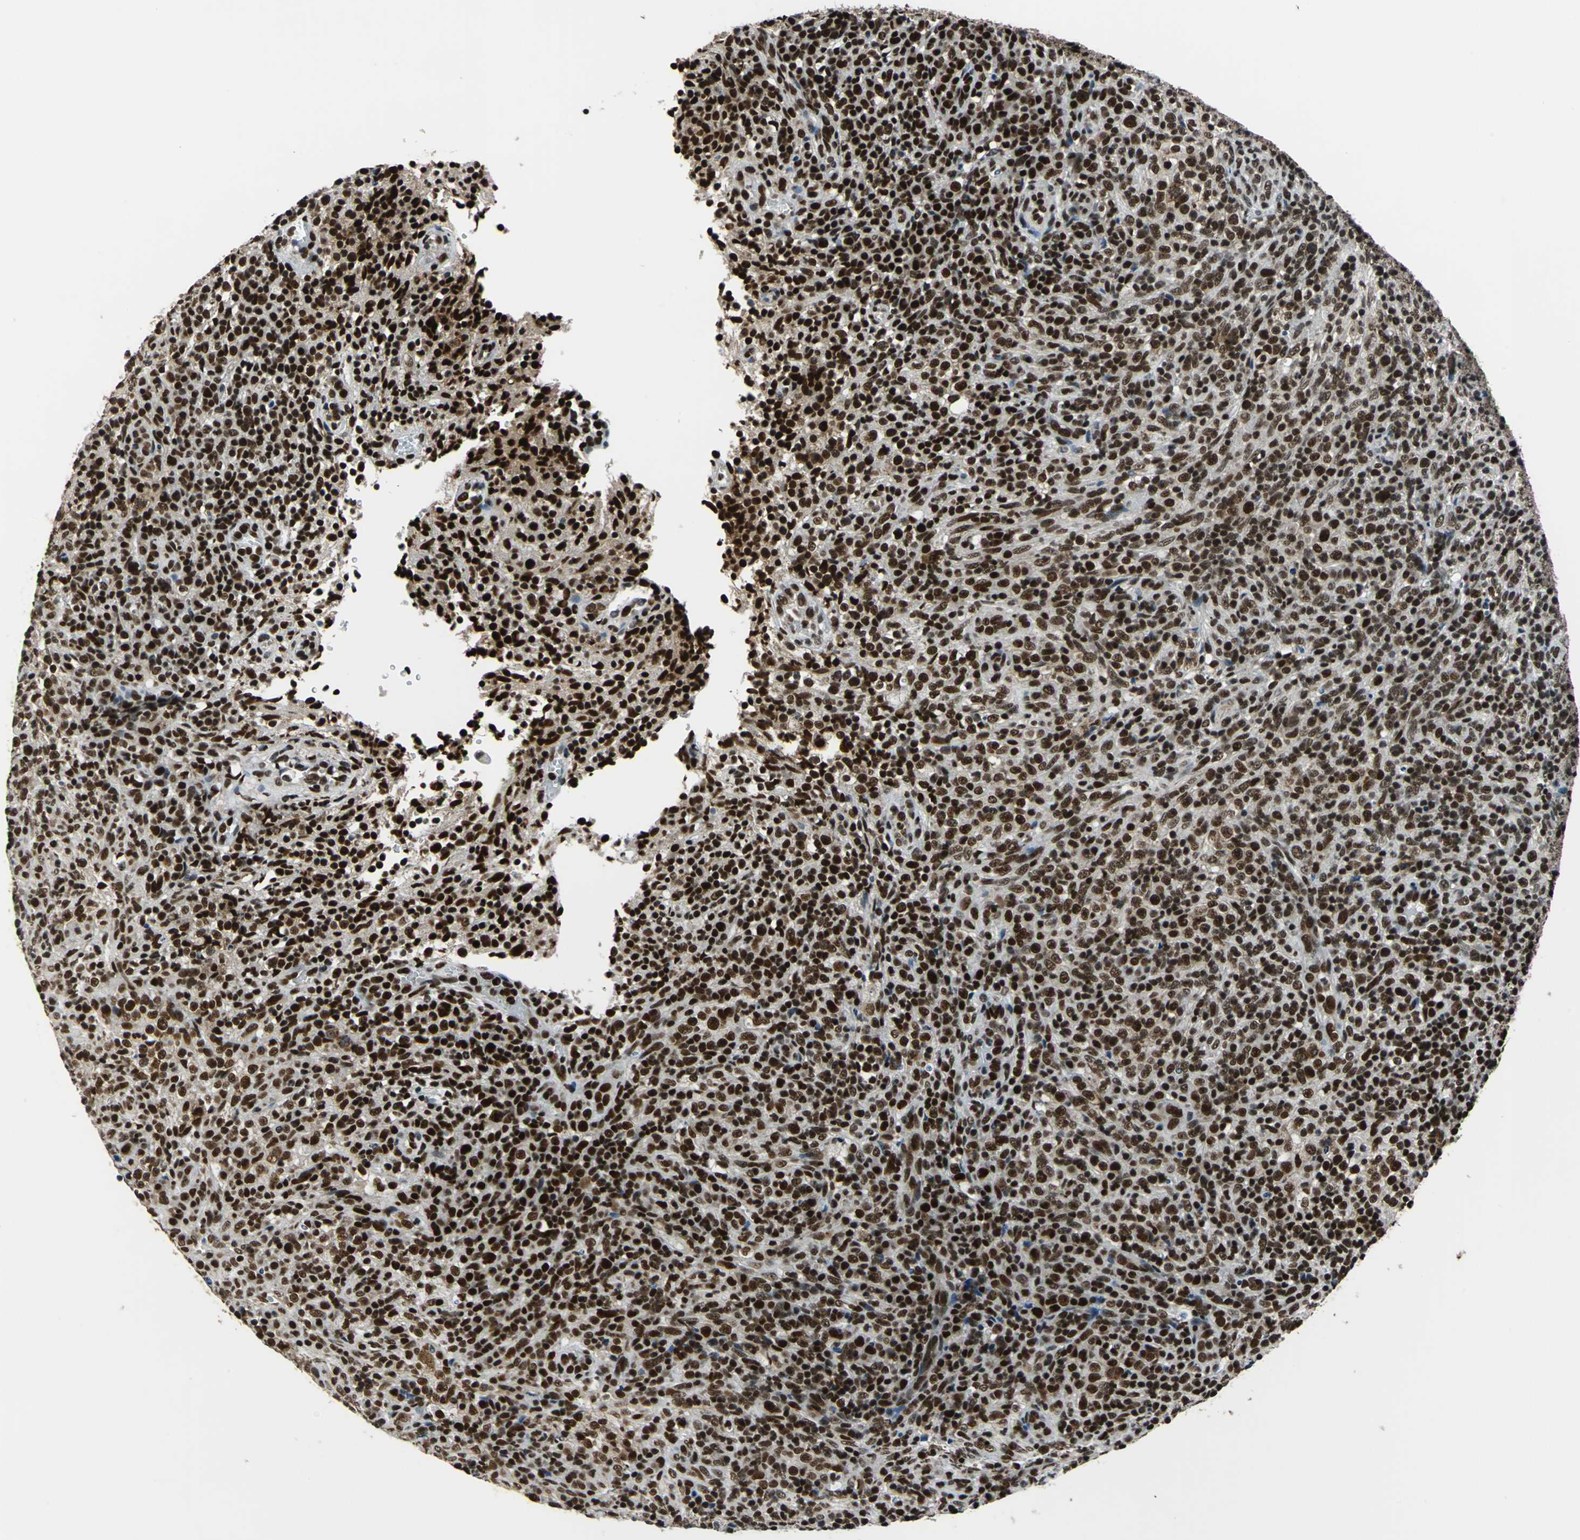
{"staining": {"intensity": "strong", "quantity": ">75%", "location": "nuclear"}, "tissue": "lymphoma", "cell_type": "Tumor cells", "image_type": "cancer", "snomed": [{"axis": "morphology", "description": "Malignant lymphoma, non-Hodgkin's type, High grade"}, {"axis": "topography", "description": "Lymph node"}], "caption": "Immunohistochemical staining of human high-grade malignant lymphoma, non-Hodgkin's type exhibits high levels of strong nuclear positivity in approximately >75% of tumor cells.", "gene": "BCLAF1", "patient": {"sex": "female", "age": 76}}